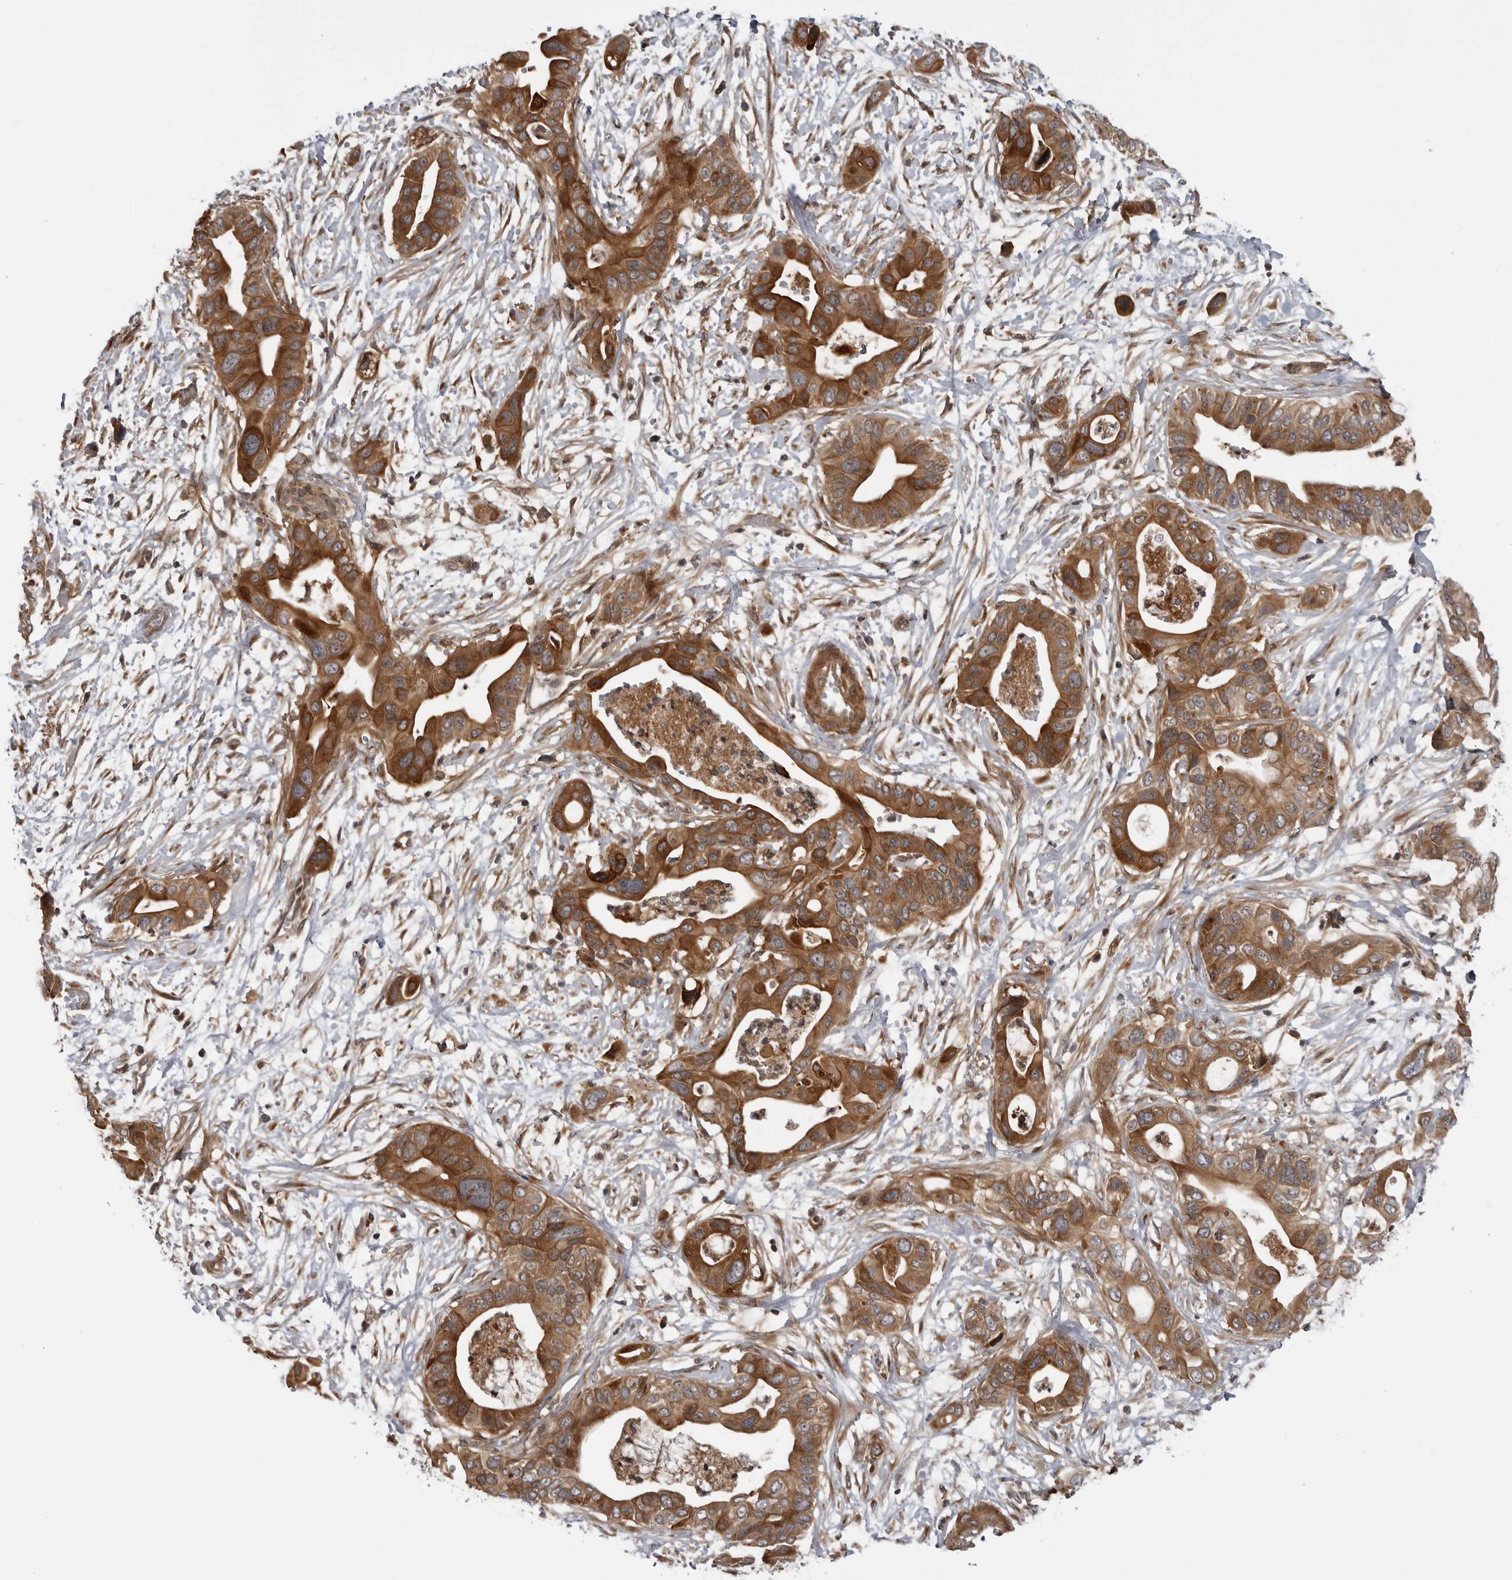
{"staining": {"intensity": "strong", "quantity": ">75%", "location": "cytoplasmic/membranous"}, "tissue": "pancreatic cancer", "cell_type": "Tumor cells", "image_type": "cancer", "snomed": [{"axis": "morphology", "description": "Adenocarcinoma, NOS"}, {"axis": "topography", "description": "Pancreas"}], "caption": "Immunohistochemical staining of pancreatic cancer (adenocarcinoma) reveals strong cytoplasmic/membranous protein expression in about >75% of tumor cells. (DAB = brown stain, brightfield microscopy at high magnification).", "gene": "LRRC45", "patient": {"sex": "male", "age": 66}}